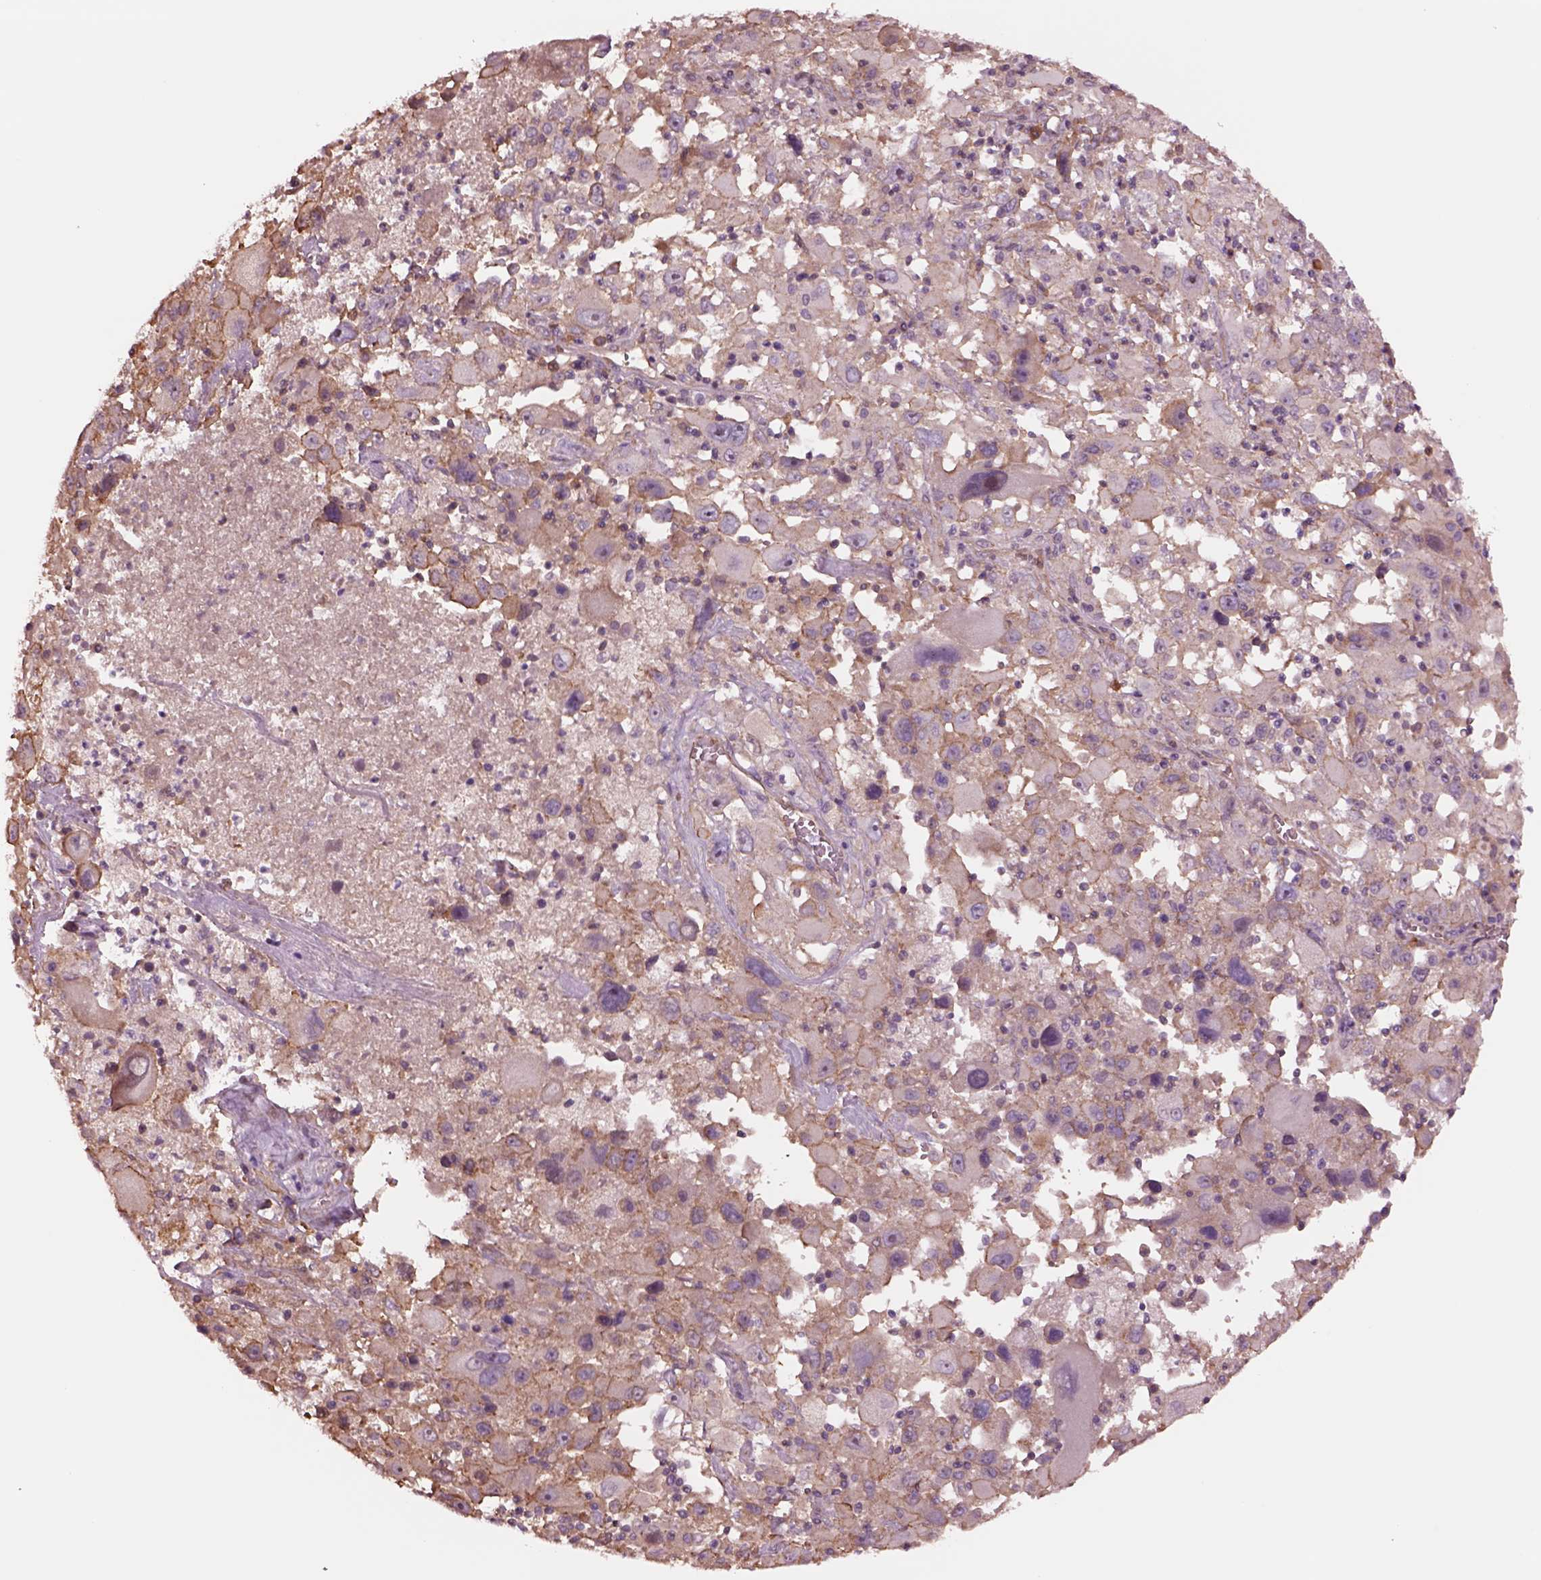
{"staining": {"intensity": "negative", "quantity": "none", "location": "none"}, "tissue": "melanoma", "cell_type": "Tumor cells", "image_type": "cancer", "snomed": [{"axis": "morphology", "description": "Malignant melanoma, Metastatic site"}, {"axis": "topography", "description": "Soft tissue"}], "caption": "Immunohistochemistry photomicrograph of malignant melanoma (metastatic site) stained for a protein (brown), which demonstrates no positivity in tumor cells.", "gene": "HTR1B", "patient": {"sex": "male", "age": 50}}